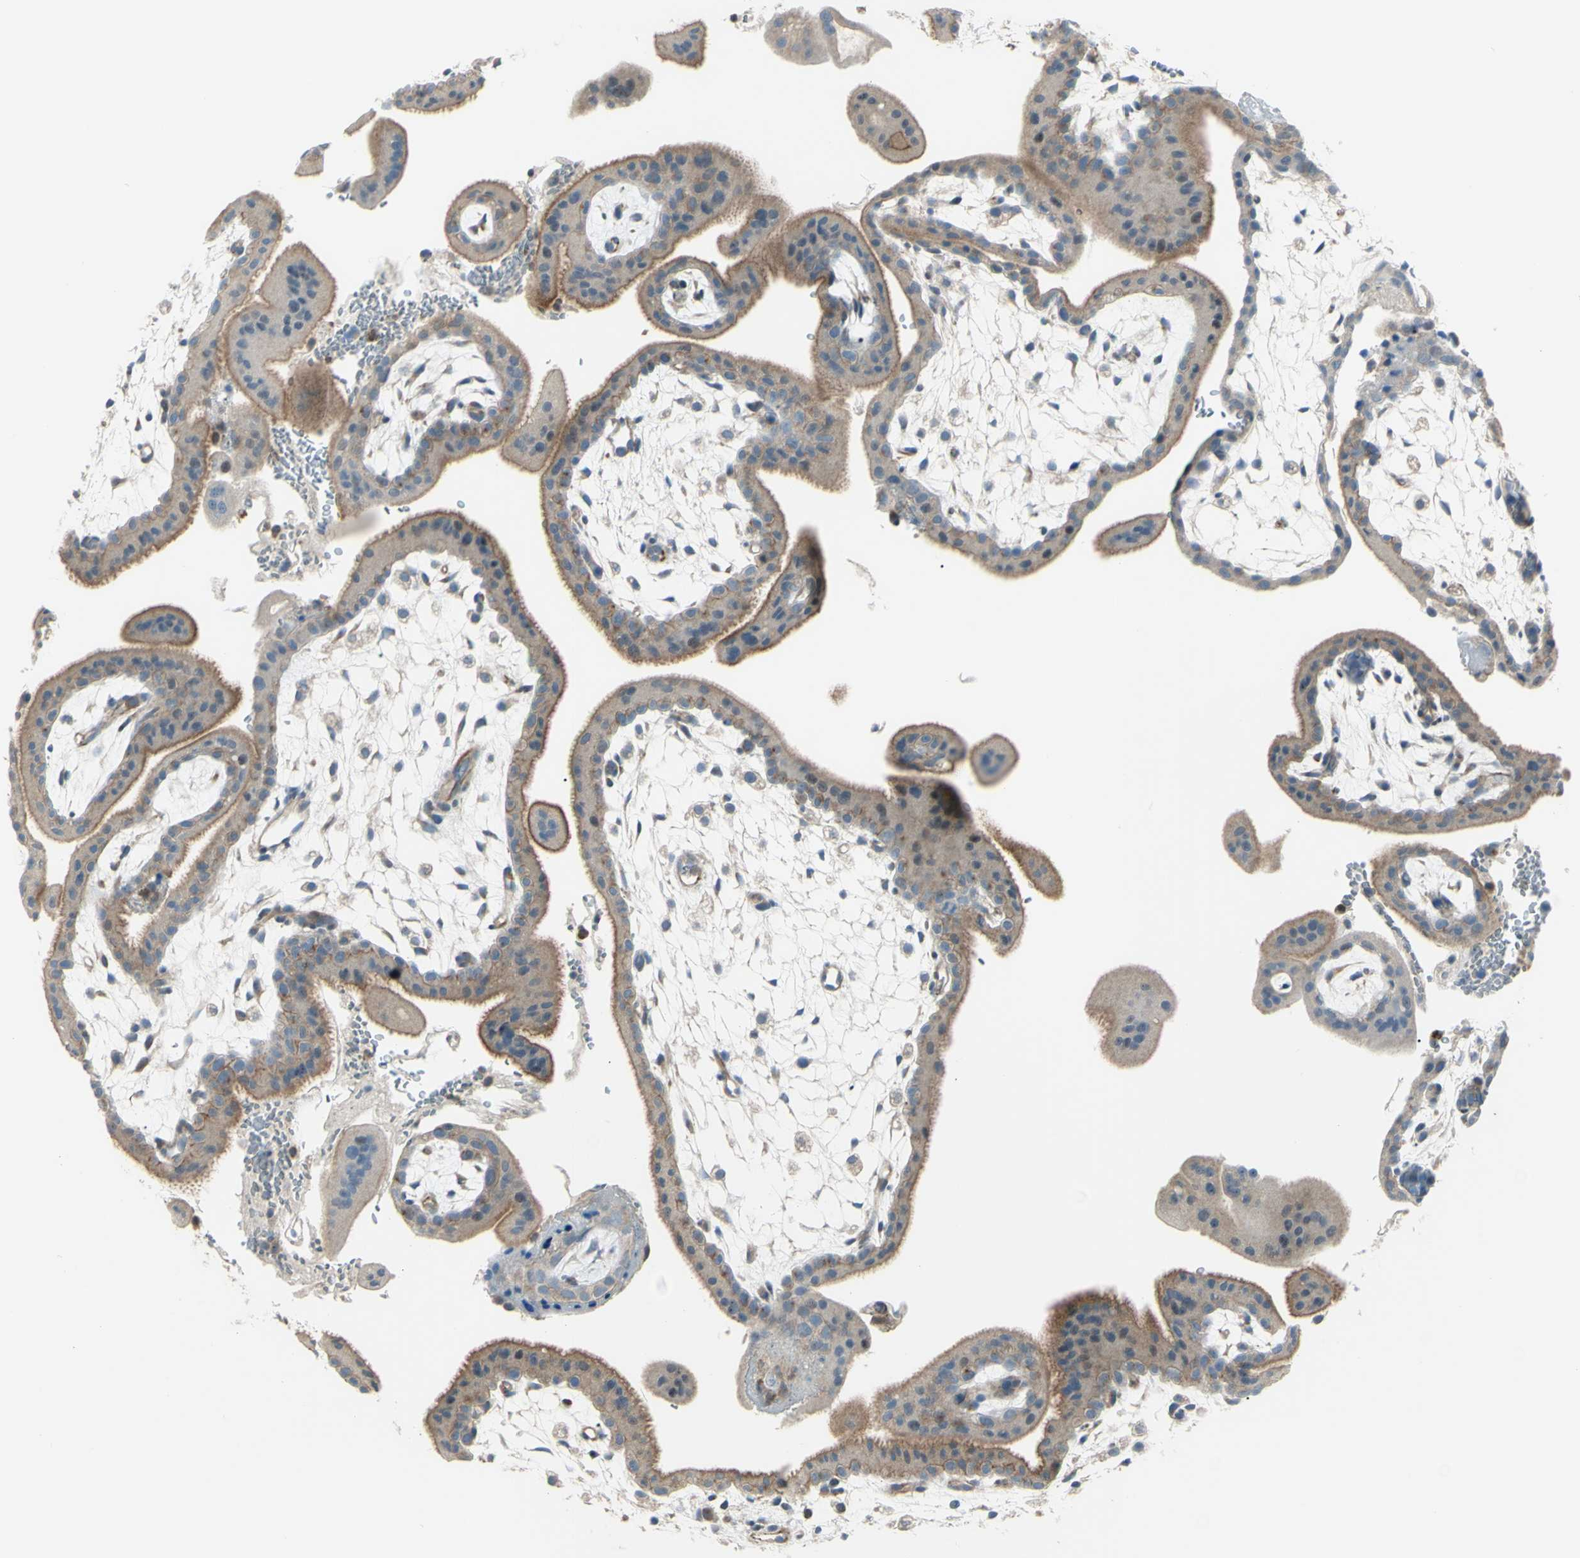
{"staining": {"intensity": "weak", "quantity": ">75%", "location": "cytoplasmic/membranous"}, "tissue": "placenta", "cell_type": "Trophoblastic cells", "image_type": "normal", "snomed": [{"axis": "morphology", "description": "Normal tissue, NOS"}, {"axis": "topography", "description": "Placenta"}], "caption": "Immunohistochemical staining of benign placenta shows weak cytoplasmic/membranous protein expression in approximately >75% of trophoblastic cells. The staining was performed using DAB (3,3'-diaminobenzidine), with brown indicating positive protein expression. Nuclei are stained blue with hematoxylin.", "gene": "LMTK2", "patient": {"sex": "female", "age": 35}}